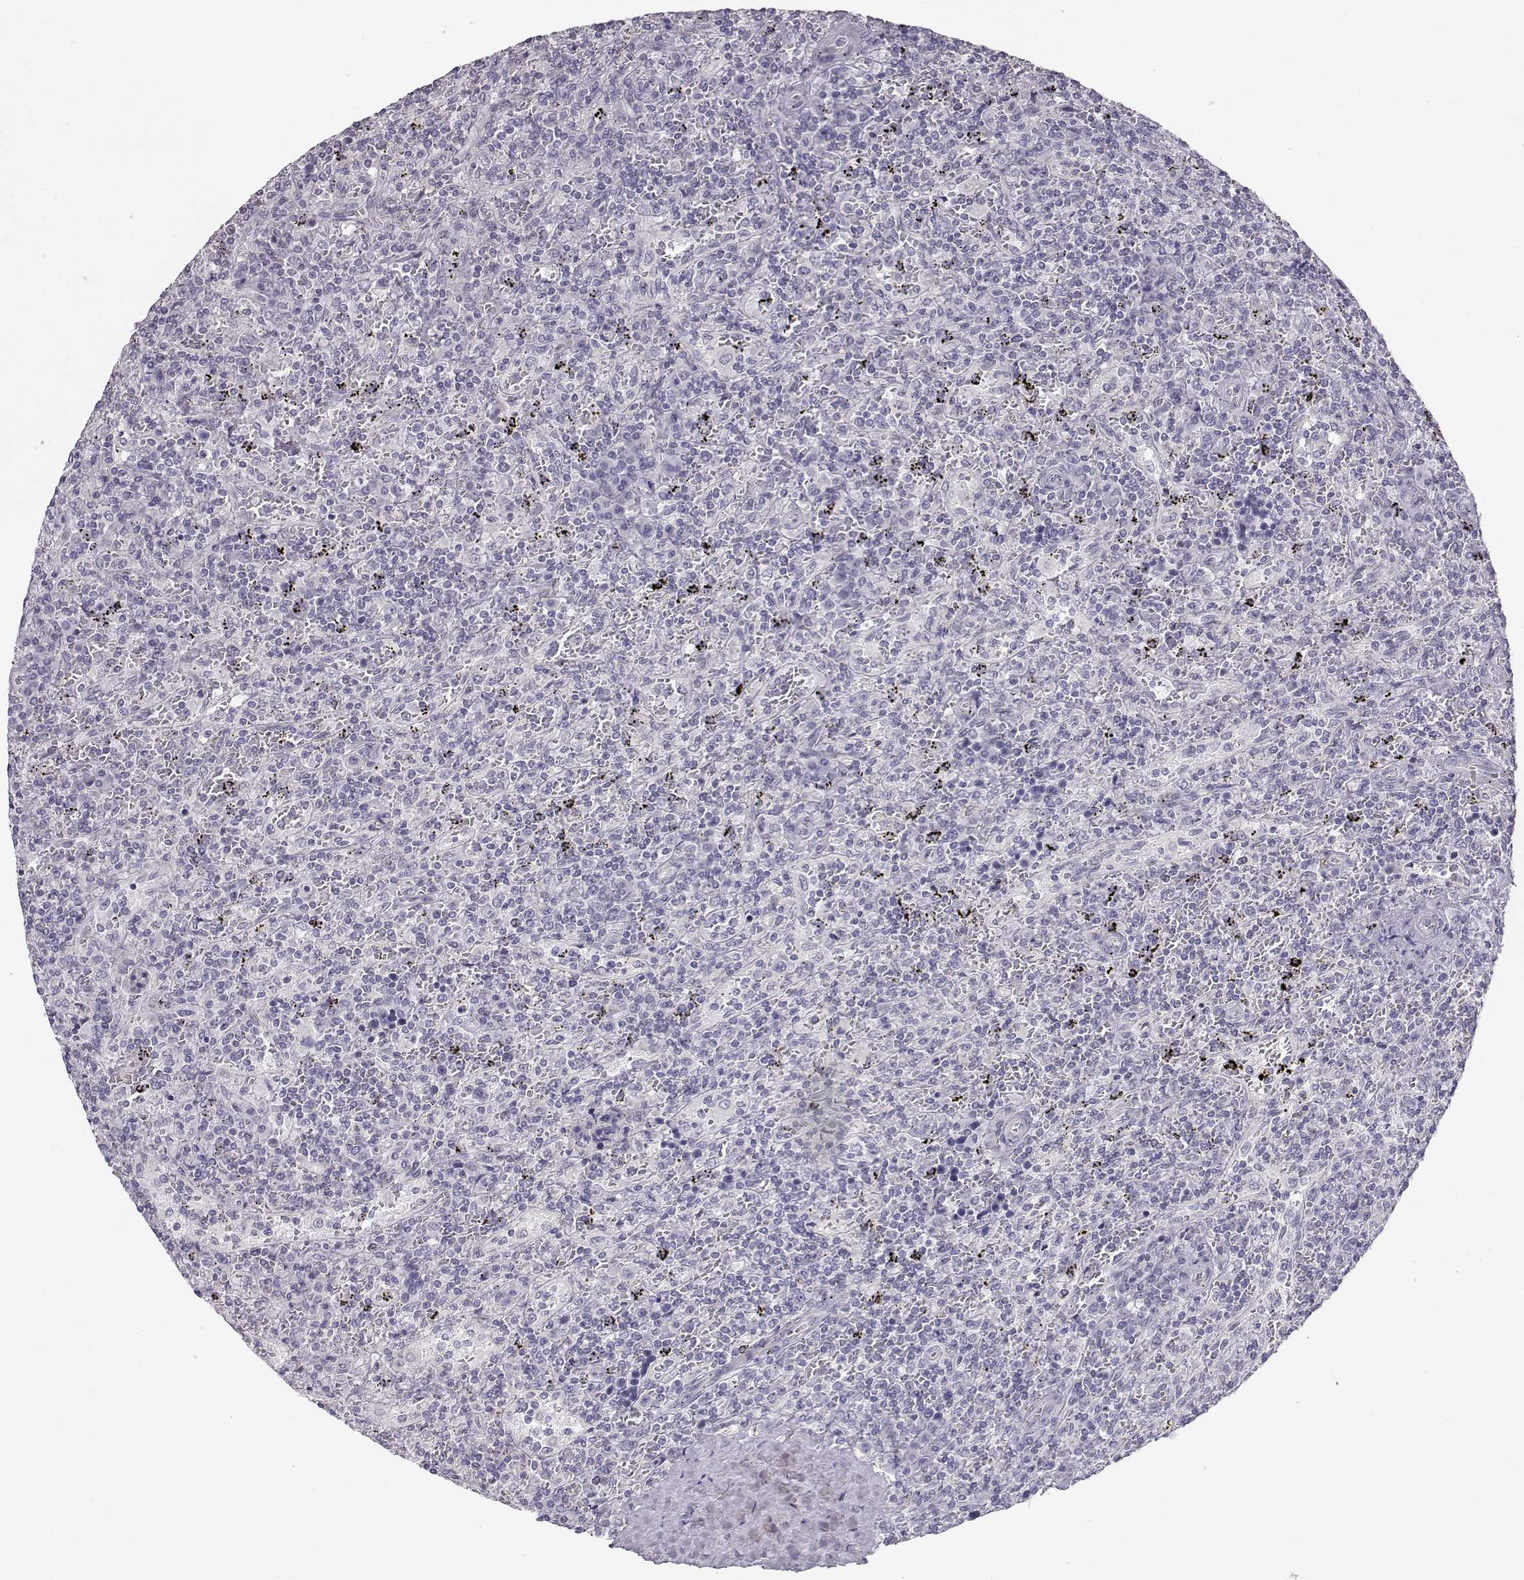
{"staining": {"intensity": "negative", "quantity": "none", "location": "none"}, "tissue": "lymphoma", "cell_type": "Tumor cells", "image_type": "cancer", "snomed": [{"axis": "morphology", "description": "Malignant lymphoma, non-Hodgkin's type, Low grade"}, {"axis": "topography", "description": "Spleen"}], "caption": "Protein analysis of low-grade malignant lymphoma, non-Hodgkin's type reveals no significant positivity in tumor cells.", "gene": "MYCBPAP", "patient": {"sex": "male", "age": 62}}